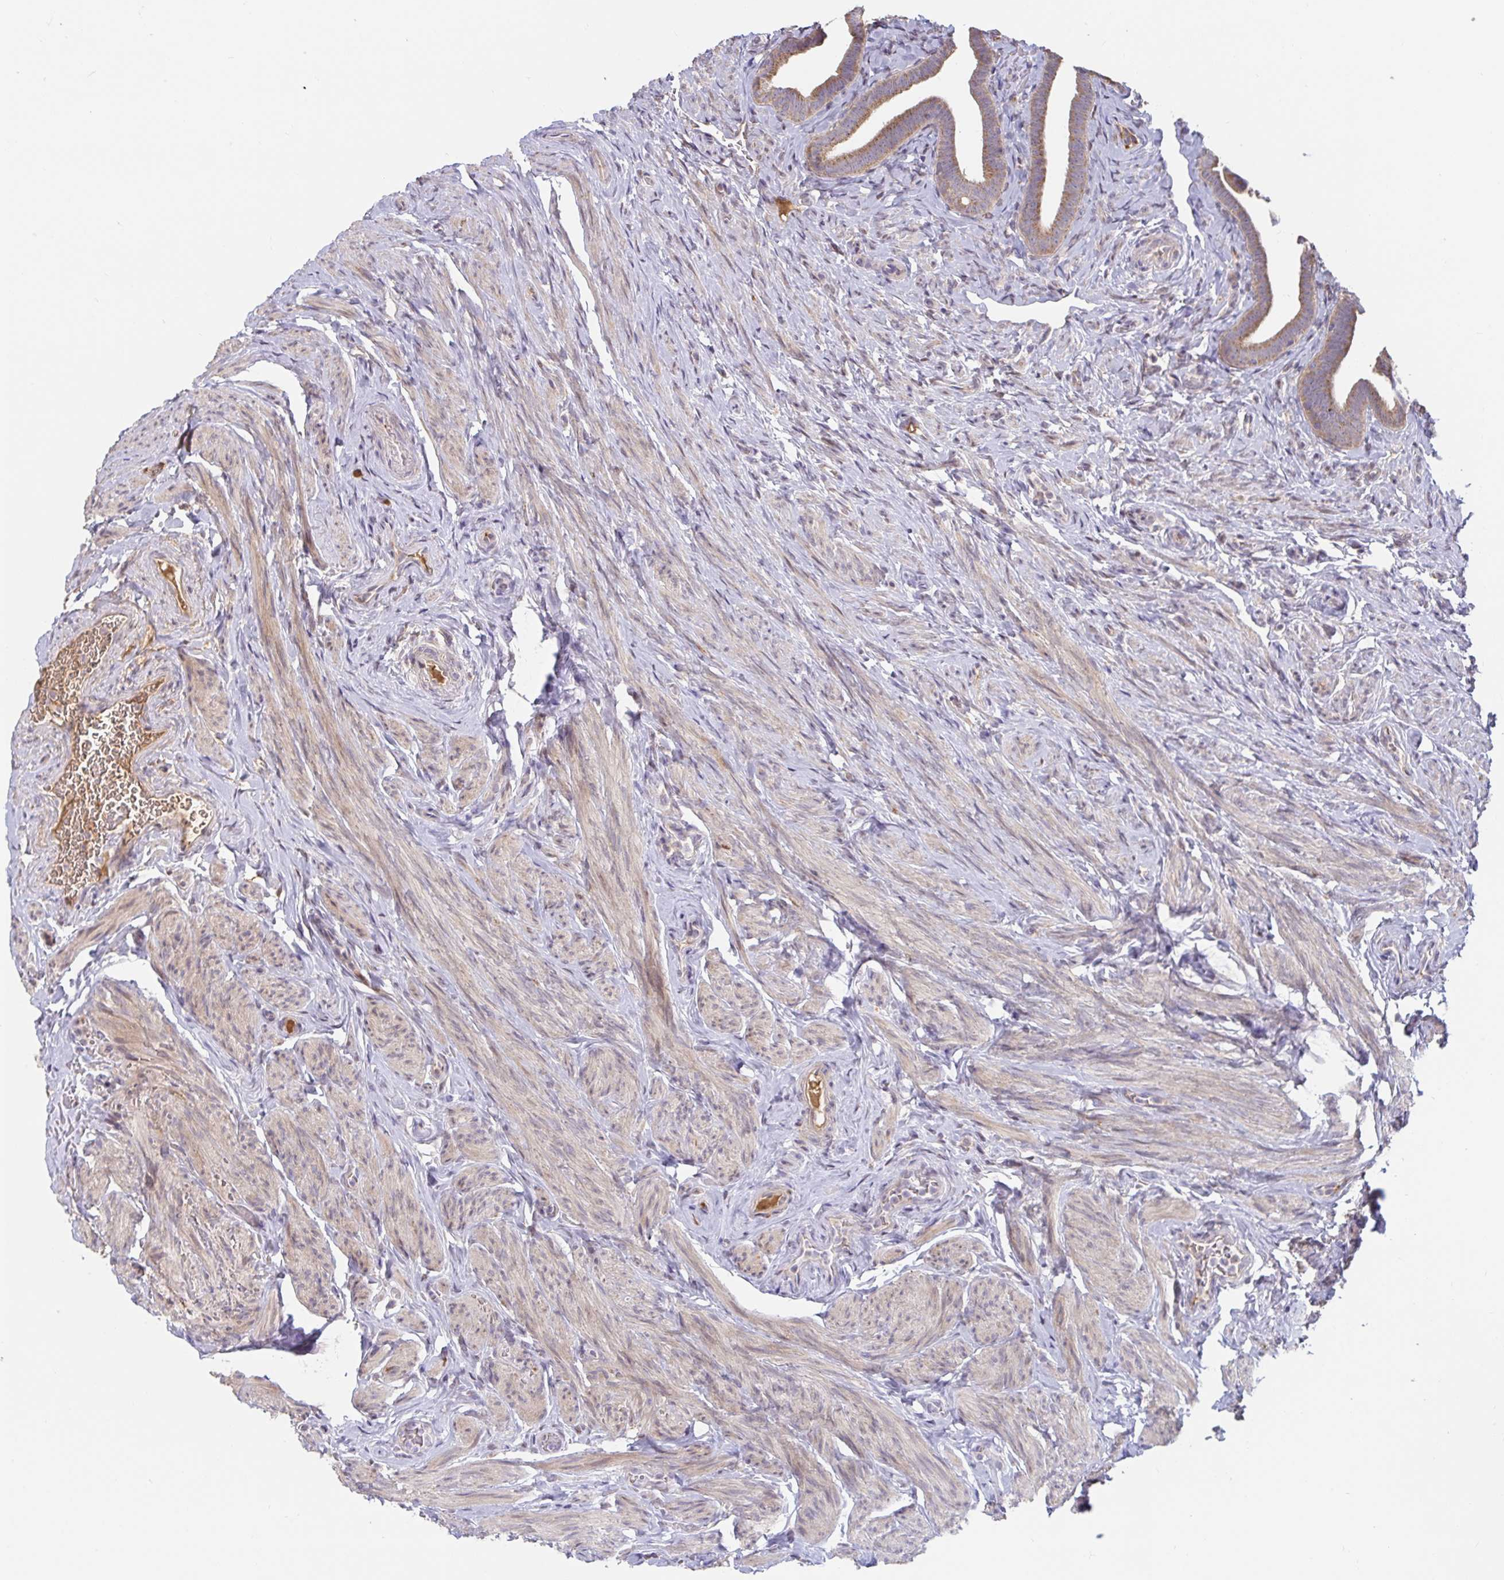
{"staining": {"intensity": "moderate", "quantity": "25%-75%", "location": "cytoplasmic/membranous"}, "tissue": "fallopian tube", "cell_type": "Glandular cells", "image_type": "normal", "snomed": [{"axis": "morphology", "description": "Normal tissue, NOS"}, {"axis": "topography", "description": "Fallopian tube"}], "caption": "The photomicrograph exhibits immunohistochemical staining of unremarkable fallopian tube. There is moderate cytoplasmic/membranous expression is identified in approximately 25%-75% of glandular cells.", "gene": "LARP1", "patient": {"sex": "female", "age": 69}}